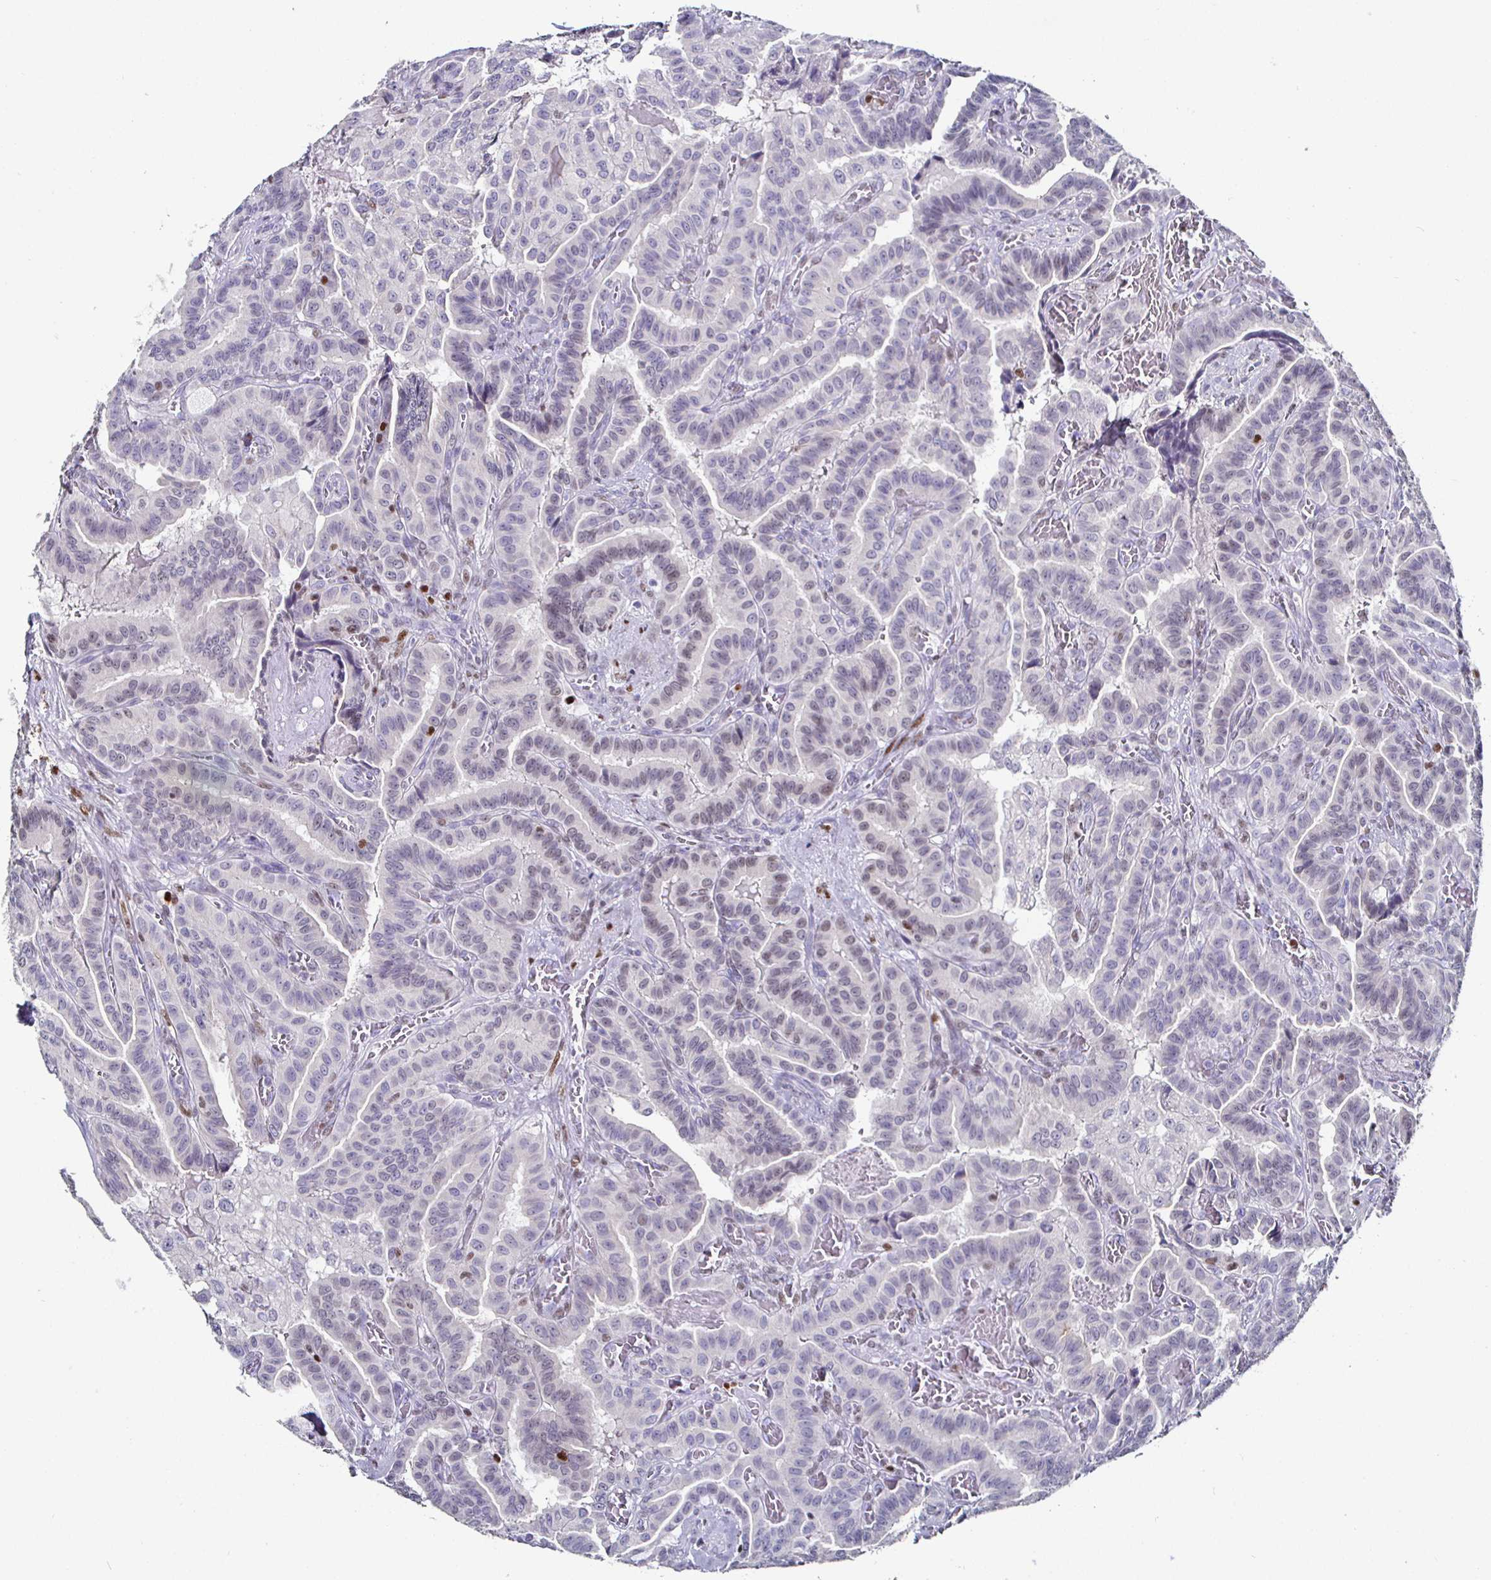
{"staining": {"intensity": "negative", "quantity": "none", "location": "none"}, "tissue": "thyroid cancer", "cell_type": "Tumor cells", "image_type": "cancer", "snomed": [{"axis": "morphology", "description": "Papillary adenocarcinoma, NOS"}, {"axis": "morphology", "description": "Papillary adenoma metastatic"}, {"axis": "topography", "description": "Thyroid gland"}], "caption": "This is an immunohistochemistry (IHC) histopathology image of human papillary adenocarcinoma (thyroid). There is no positivity in tumor cells.", "gene": "RUNX2", "patient": {"sex": "male", "age": 87}}